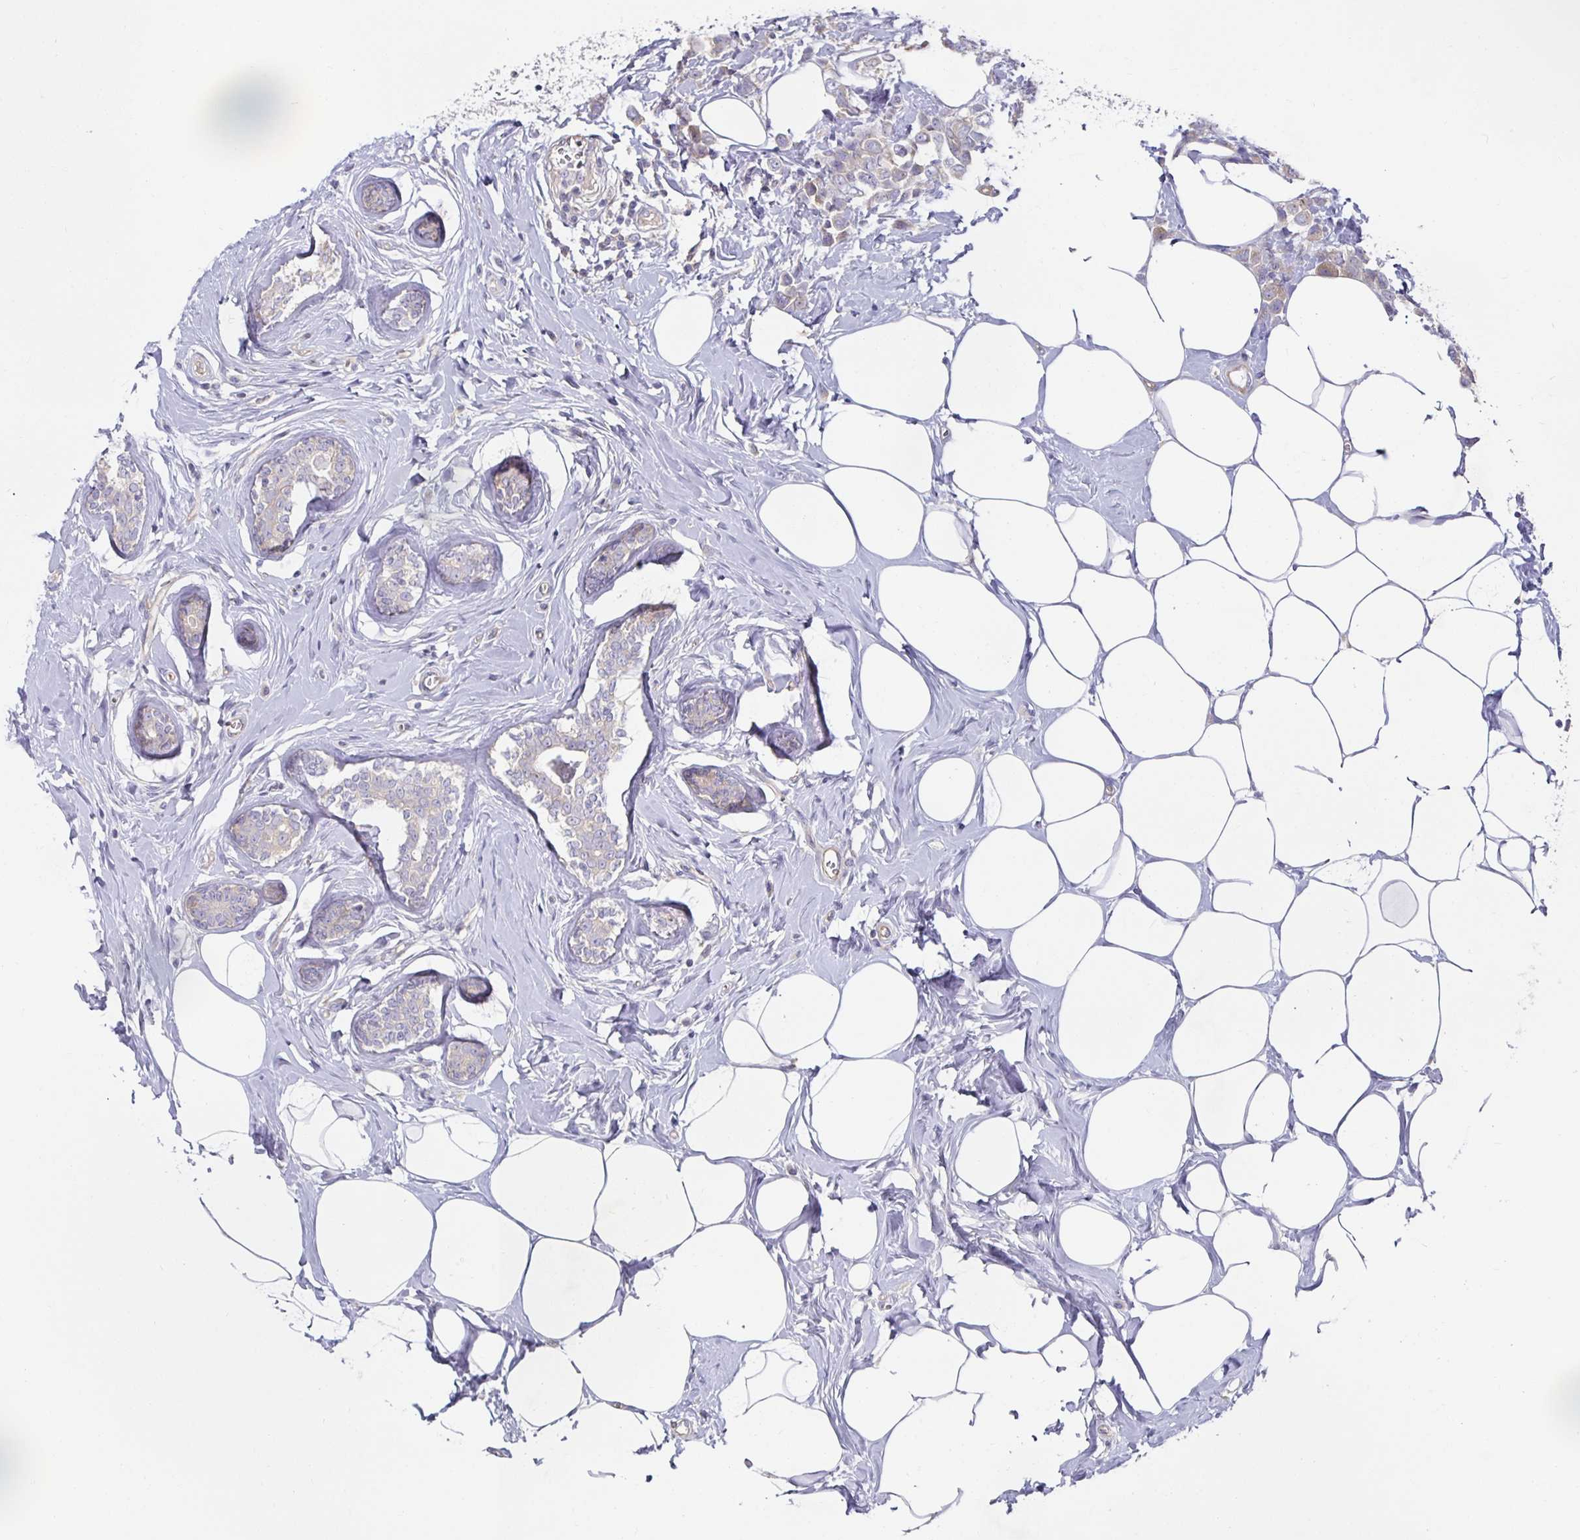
{"staining": {"intensity": "weak", "quantity": ">75%", "location": "cytoplasmic/membranous"}, "tissue": "breast cancer", "cell_type": "Tumor cells", "image_type": "cancer", "snomed": [{"axis": "morphology", "description": "Duct carcinoma"}, {"axis": "topography", "description": "Breast"}], "caption": "A histopathology image showing weak cytoplasmic/membranous expression in about >75% of tumor cells in breast cancer (invasive ductal carcinoma), as visualized by brown immunohistochemical staining.", "gene": "METTL22", "patient": {"sex": "female", "age": 80}}